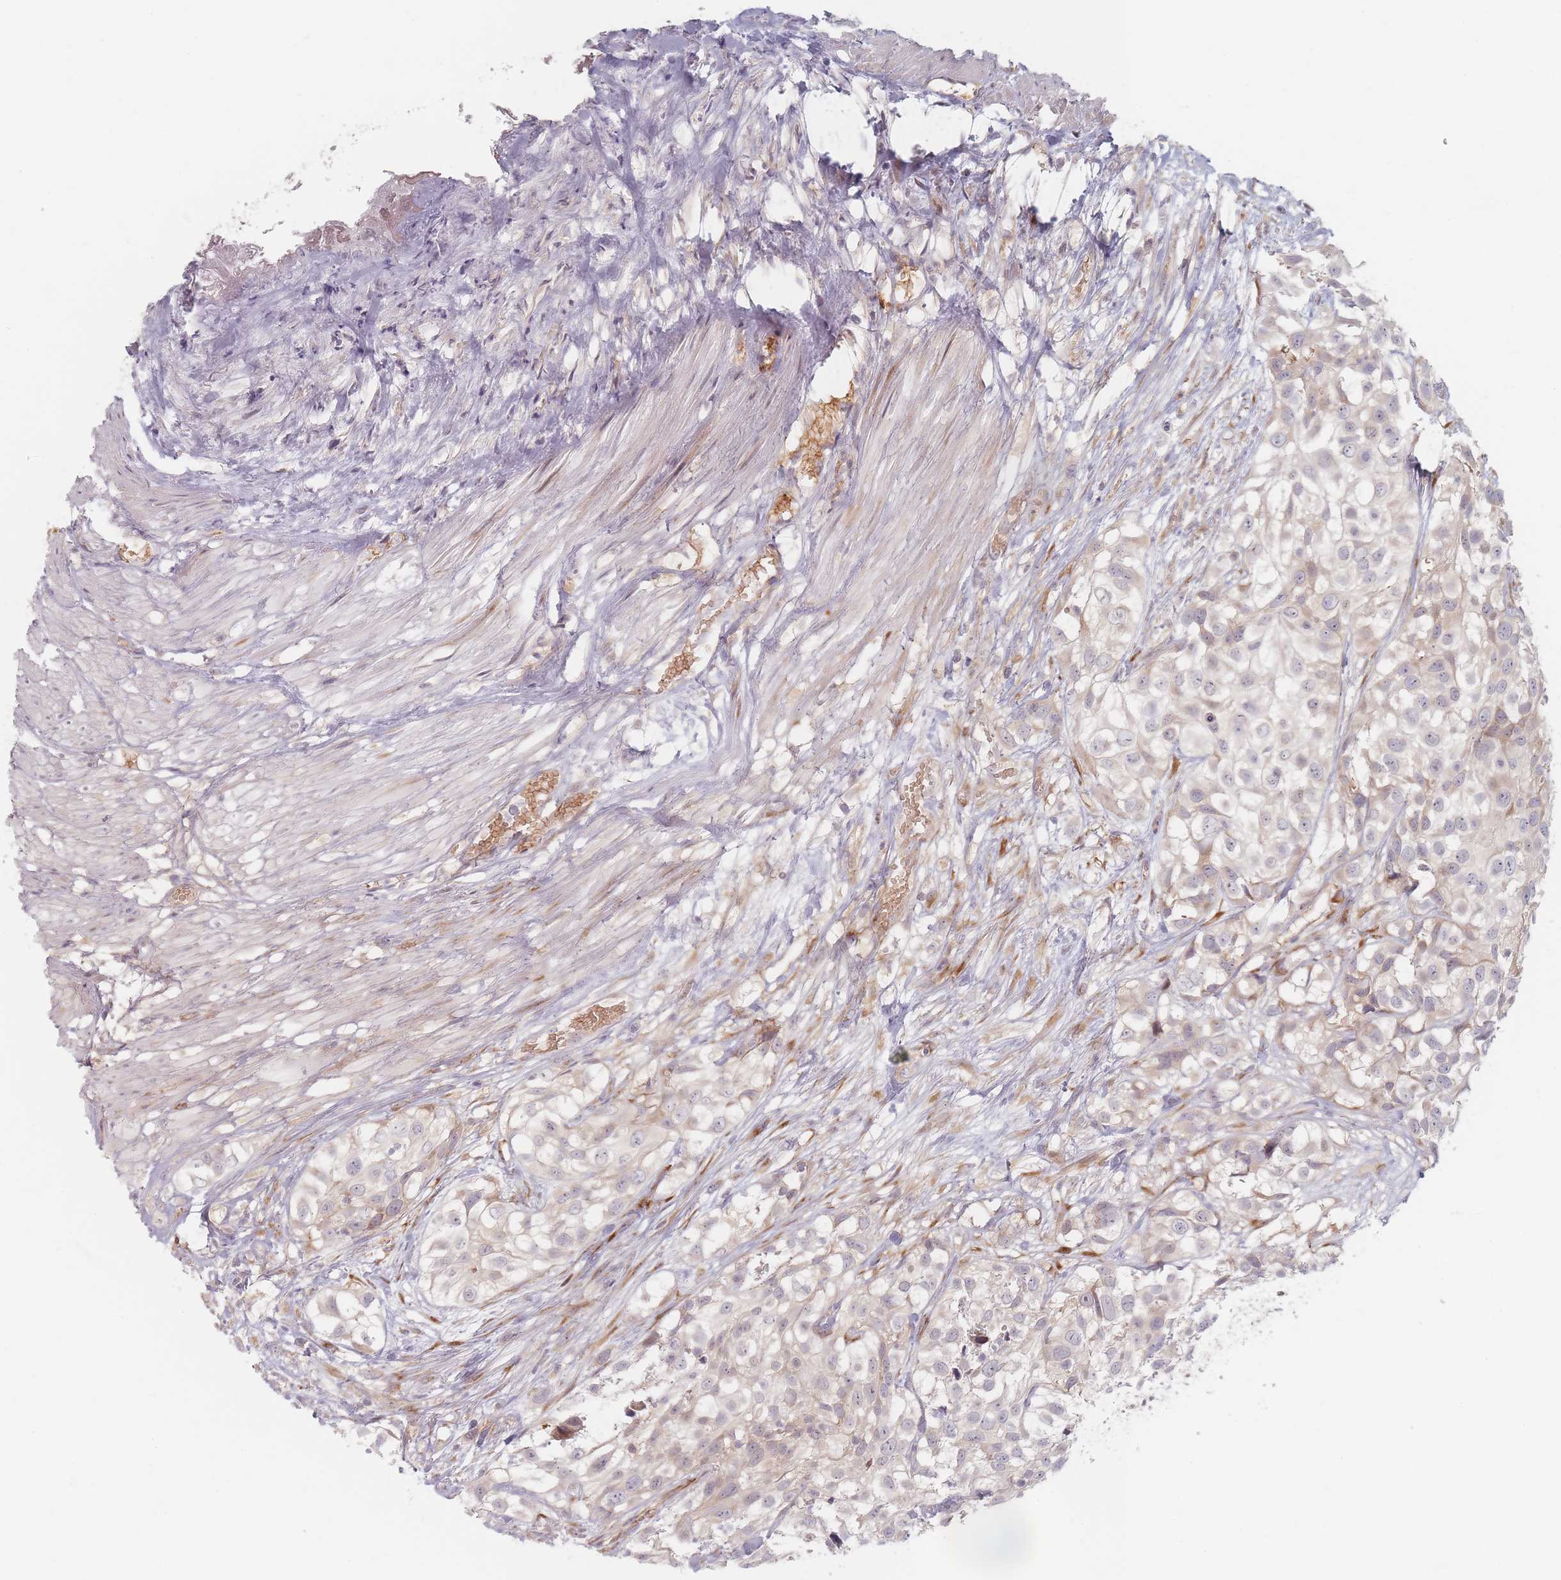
{"staining": {"intensity": "negative", "quantity": "none", "location": "none"}, "tissue": "urothelial cancer", "cell_type": "Tumor cells", "image_type": "cancer", "snomed": [{"axis": "morphology", "description": "Urothelial carcinoma, High grade"}, {"axis": "topography", "description": "Urinary bladder"}], "caption": "Urothelial cancer was stained to show a protein in brown. There is no significant positivity in tumor cells.", "gene": "ZKSCAN7", "patient": {"sex": "male", "age": 56}}